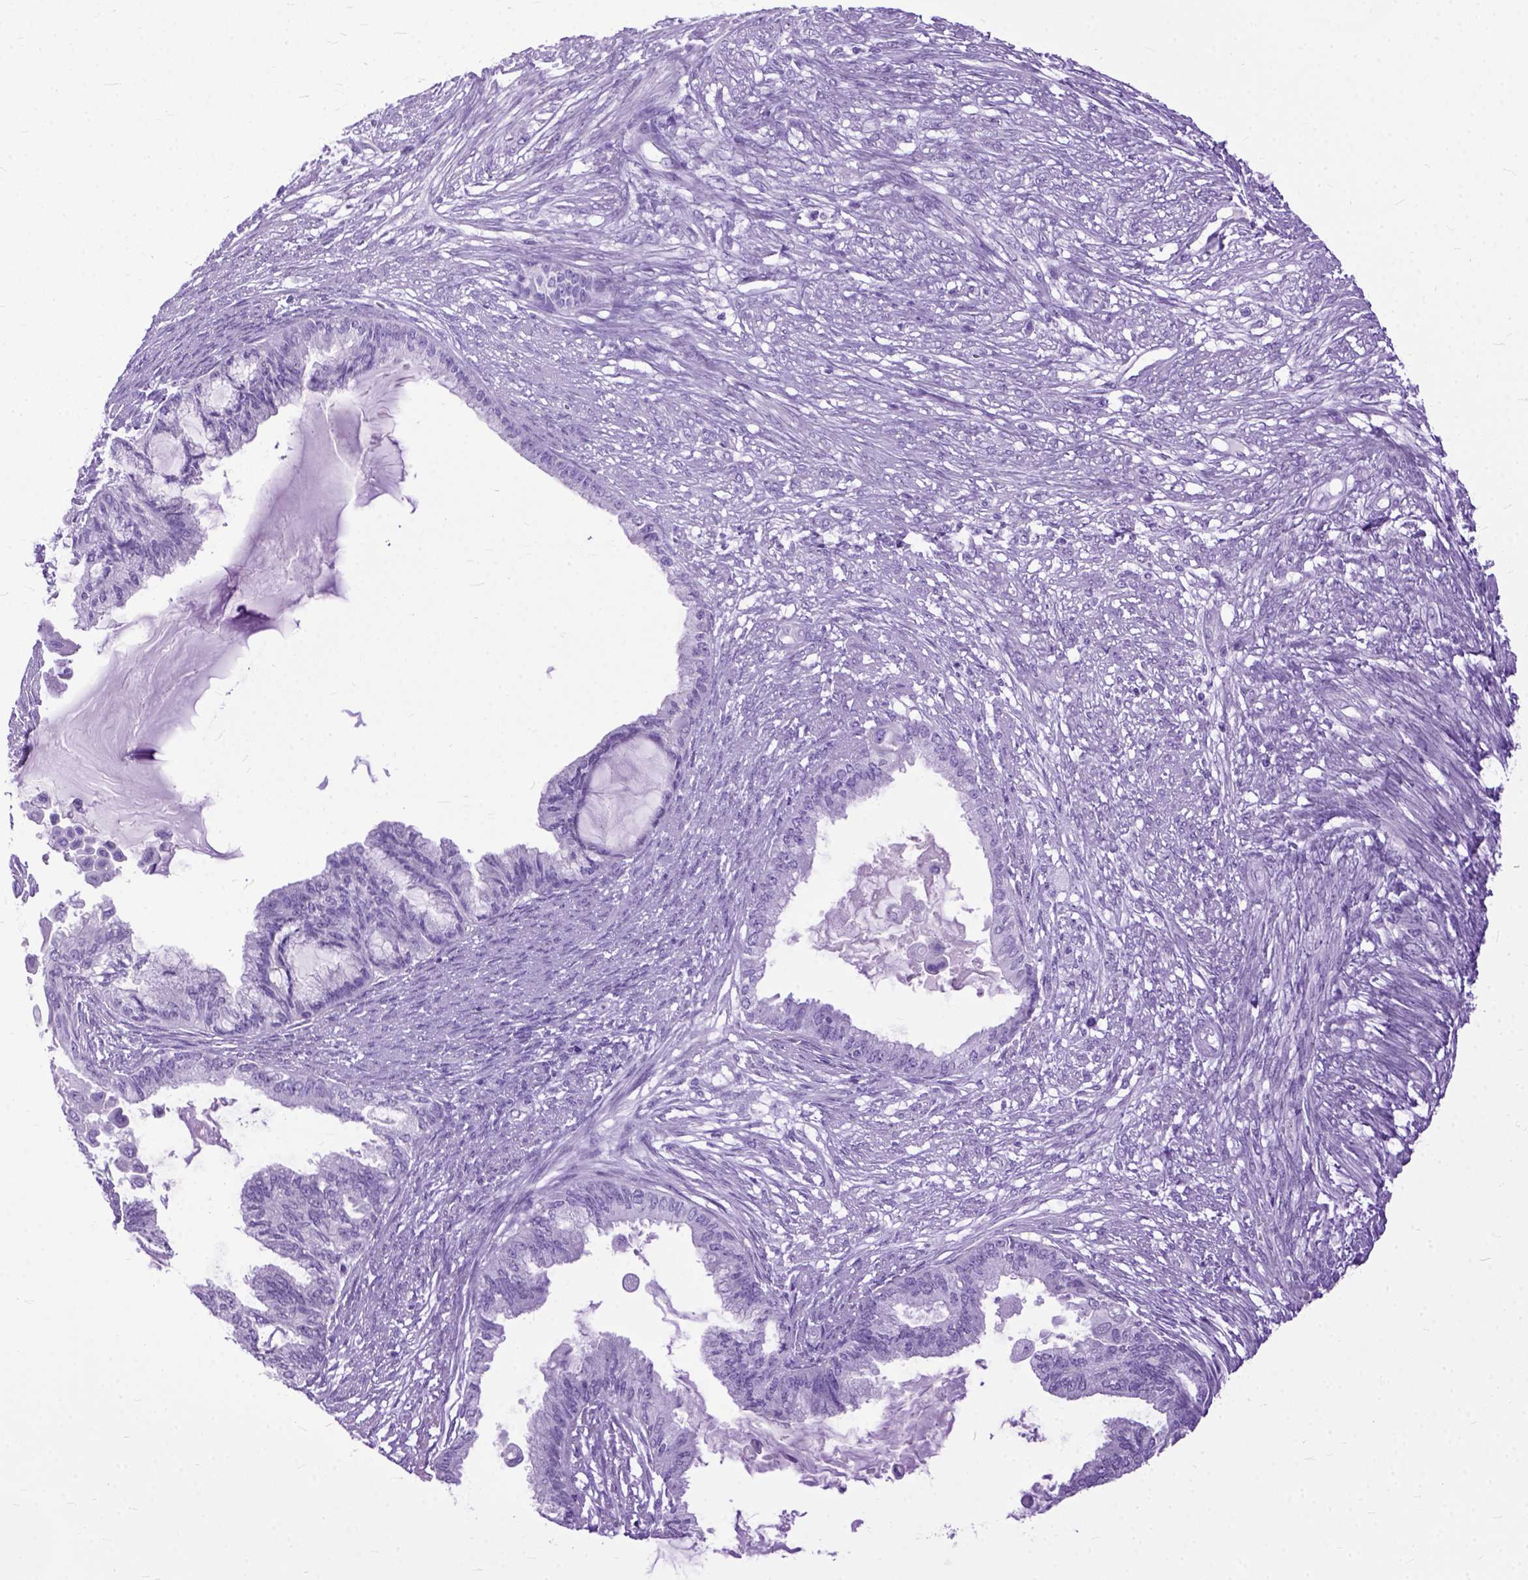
{"staining": {"intensity": "negative", "quantity": "none", "location": "none"}, "tissue": "endometrial cancer", "cell_type": "Tumor cells", "image_type": "cancer", "snomed": [{"axis": "morphology", "description": "Adenocarcinoma, NOS"}, {"axis": "topography", "description": "Endometrium"}], "caption": "This is an immunohistochemistry micrograph of human endometrial adenocarcinoma. There is no positivity in tumor cells.", "gene": "GNGT1", "patient": {"sex": "female", "age": 86}}